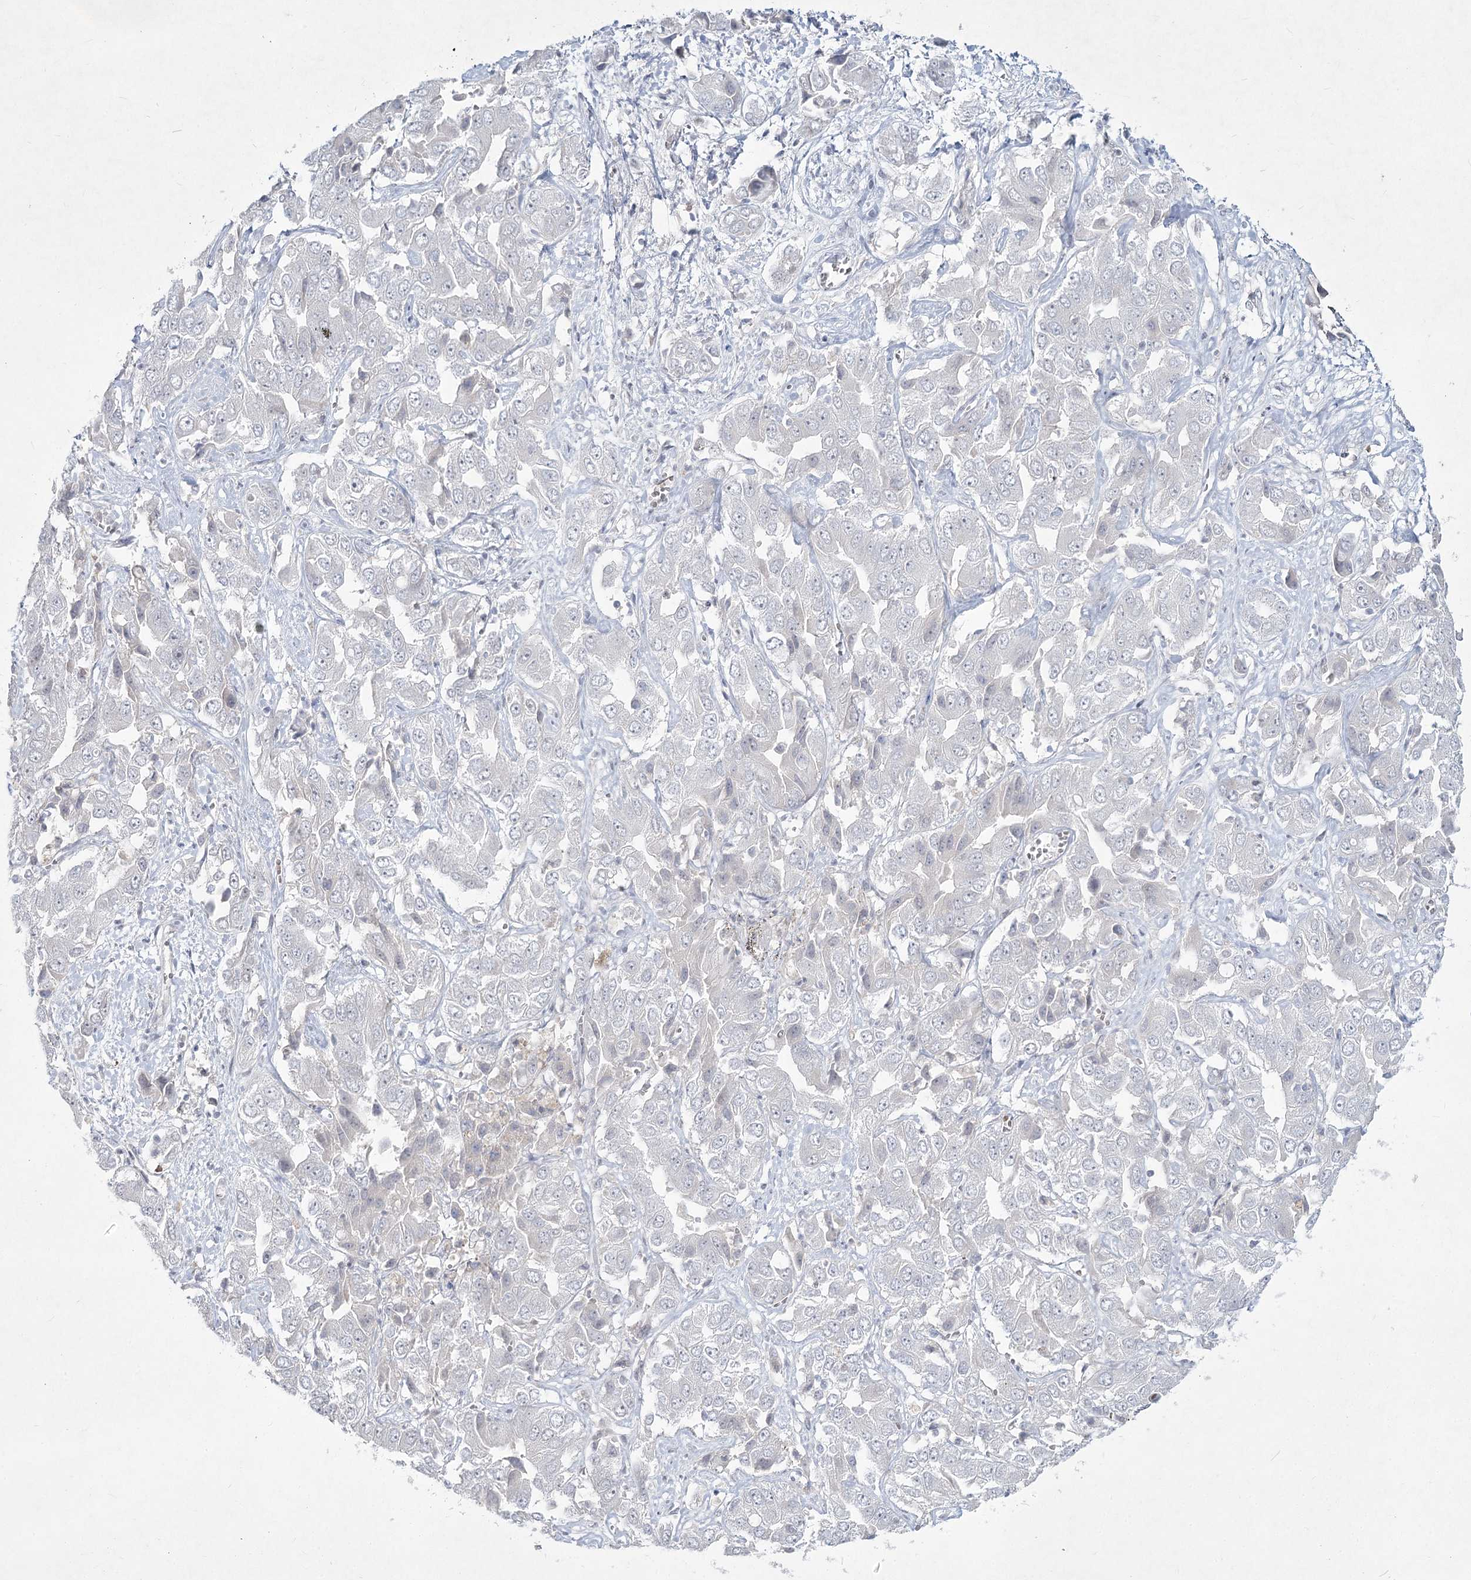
{"staining": {"intensity": "negative", "quantity": "none", "location": "none"}, "tissue": "liver cancer", "cell_type": "Tumor cells", "image_type": "cancer", "snomed": [{"axis": "morphology", "description": "Cholangiocarcinoma"}, {"axis": "topography", "description": "Liver"}], "caption": "The image displays no staining of tumor cells in liver cholangiocarcinoma.", "gene": "LY6G5C", "patient": {"sex": "female", "age": 52}}